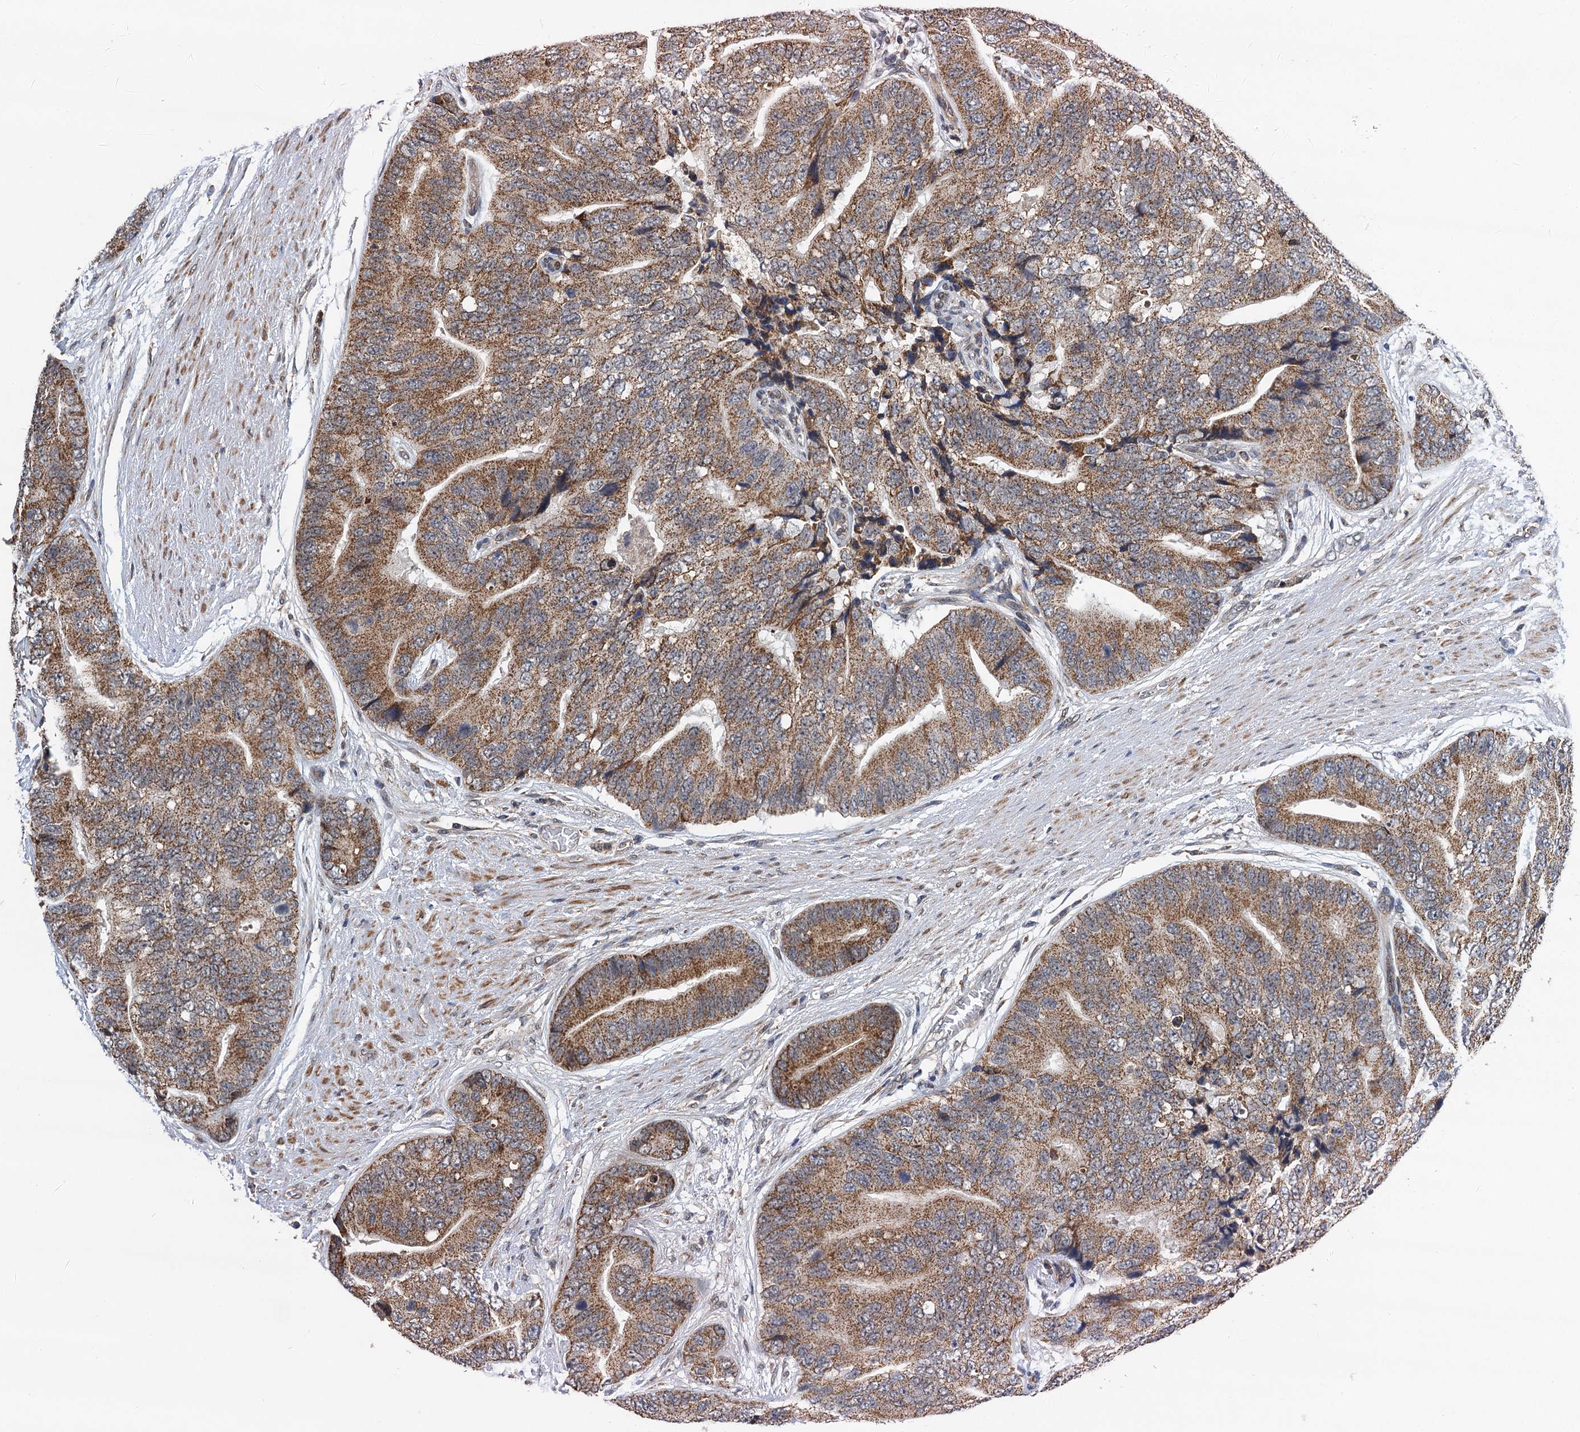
{"staining": {"intensity": "moderate", "quantity": ">75%", "location": "cytoplasmic/membranous"}, "tissue": "prostate cancer", "cell_type": "Tumor cells", "image_type": "cancer", "snomed": [{"axis": "morphology", "description": "Adenocarcinoma, High grade"}, {"axis": "topography", "description": "Prostate"}], "caption": "A micrograph of prostate adenocarcinoma (high-grade) stained for a protein displays moderate cytoplasmic/membranous brown staining in tumor cells. The staining was performed using DAB to visualize the protein expression in brown, while the nuclei were stained in blue with hematoxylin (Magnification: 20x).", "gene": "CMPK2", "patient": {"sex": "male", "age": 70}}